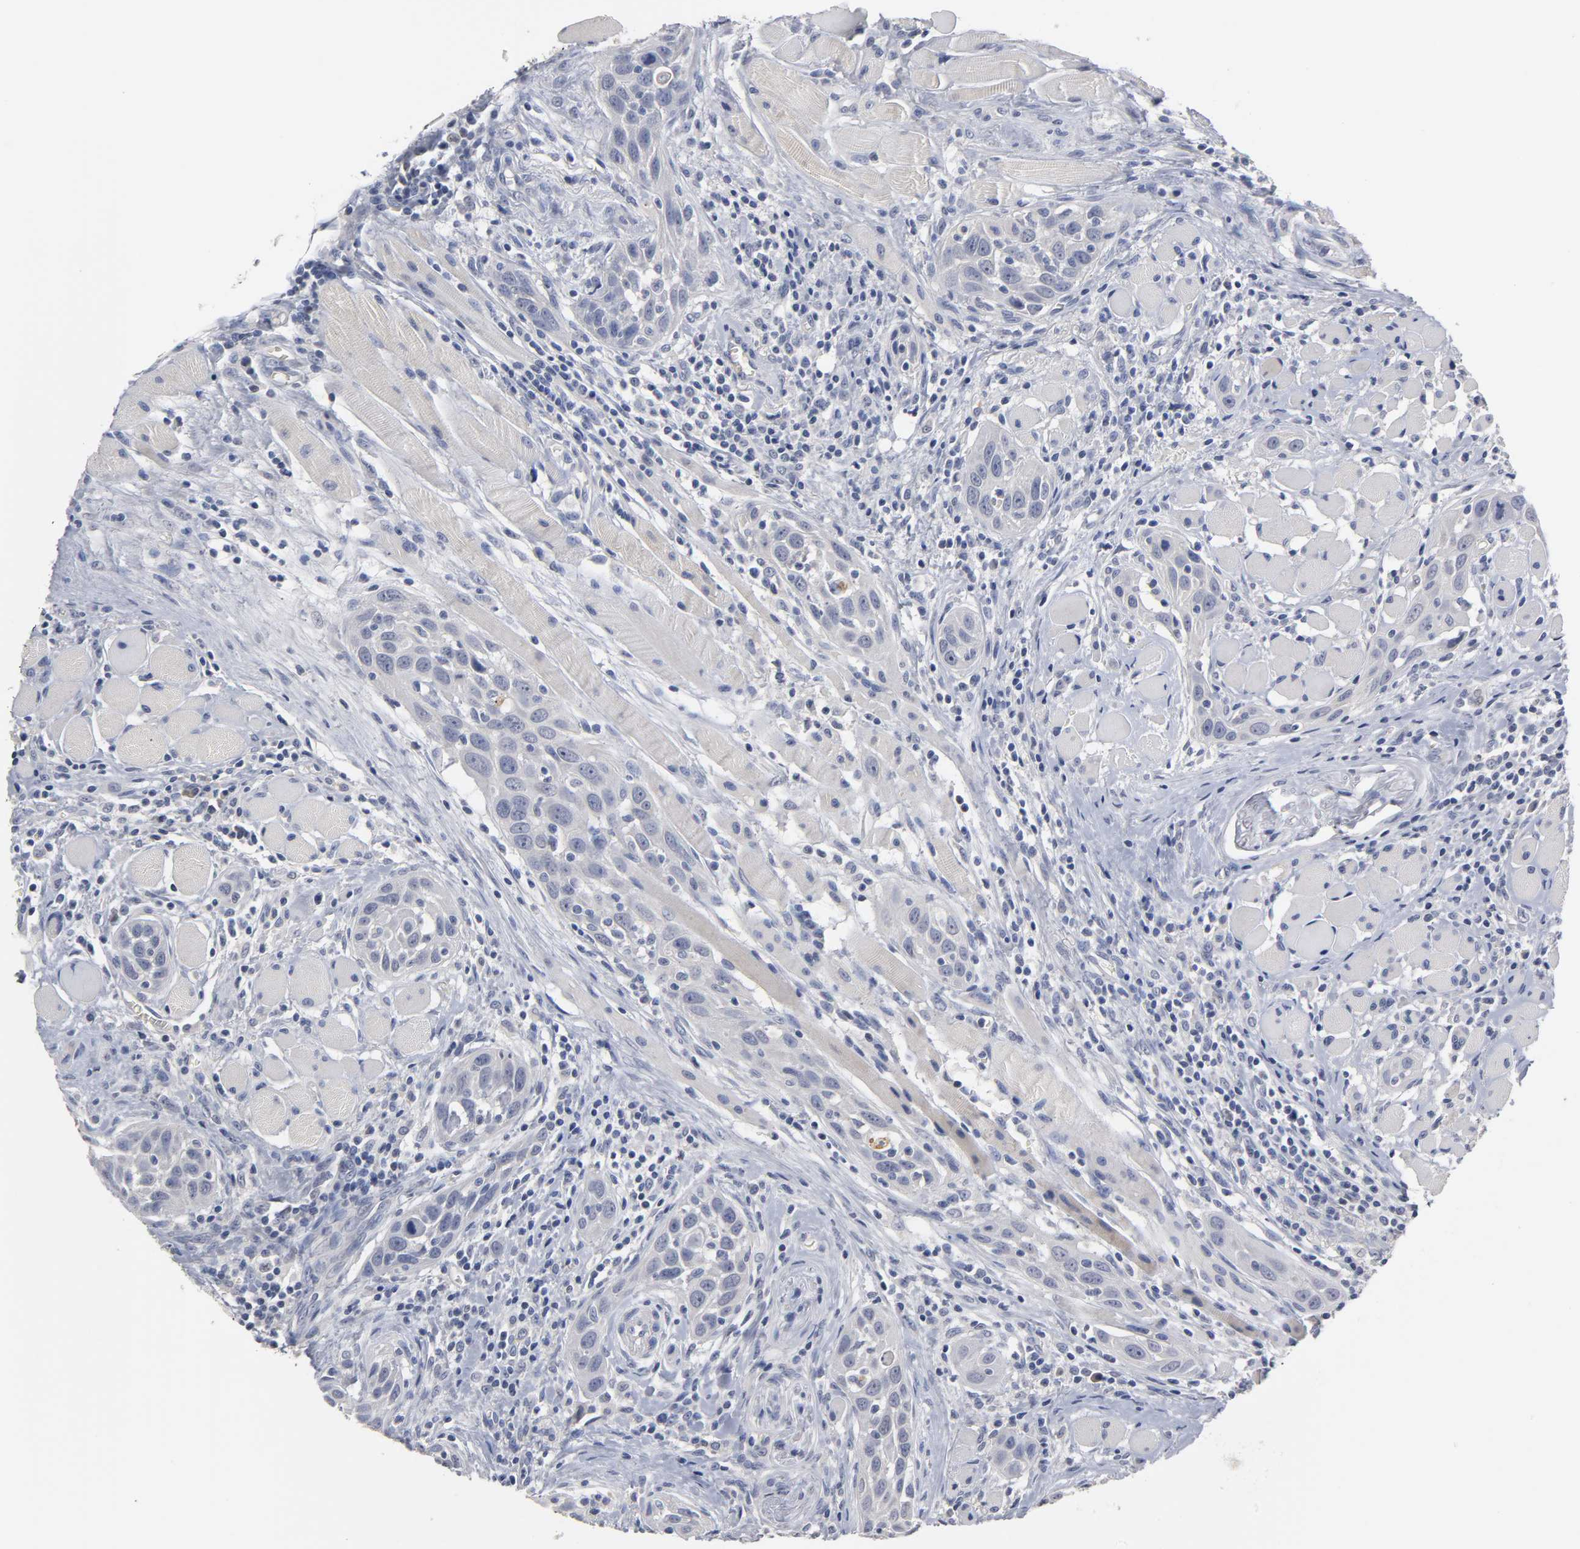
{"staining": {"intensity": "strong", "quantity": "<25%", "location": "cytoplasmic/membranous"}, "tissue": "head and neck cancer", "cell_type": "Tumor cells", "image_type": "cancer", "snomed": [{"axis": "morphology", "description": "Squamous cell carcinoma, NOS"}, {"axis": "topography", "description": "Oral tissue"}, {"axis": "topography", "description": "Head-Neck"}], "caption": "Human squamous cell carcinoma (head and neck) stained for a protein (brown) displays strong cytoplasmic/membranous positive expression in approximately <25% of tumor cells.", "gene": "OVOL1", "patient": {"sex": "female", "age": 50}}